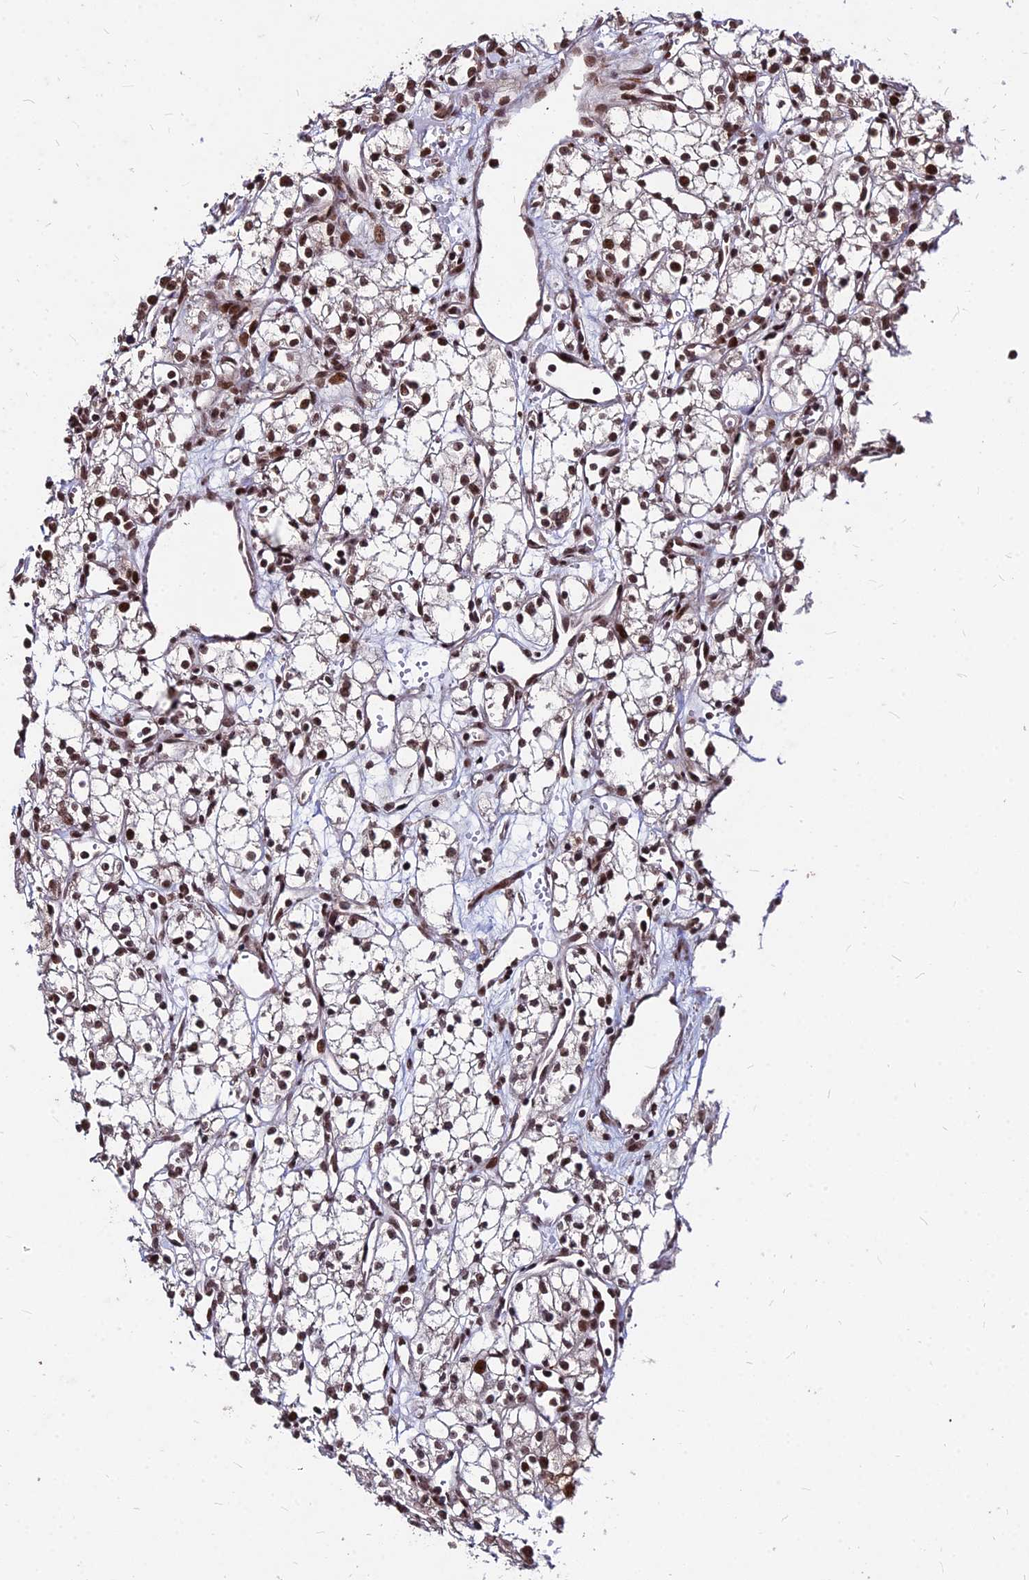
{"staining": {"intensity": "moderate", "quantity": ">75%", "location": "nuclear"}, "tissue": "renal cancer", "cell_type": "Tumor cells", "image_type": "cancer", "snomed": [{"axis": "morphology", "description": "Adenocarcinoma, NOS"}, {"axis": "topography", "description": "Kidney"}], "caption": "Tumor cells demonstrate medium levels of moderate nuclear expression in about >75% of cells in renal cancer.", "gene": "ZBED4", "patient": {"sex": "male", "age": 59}}